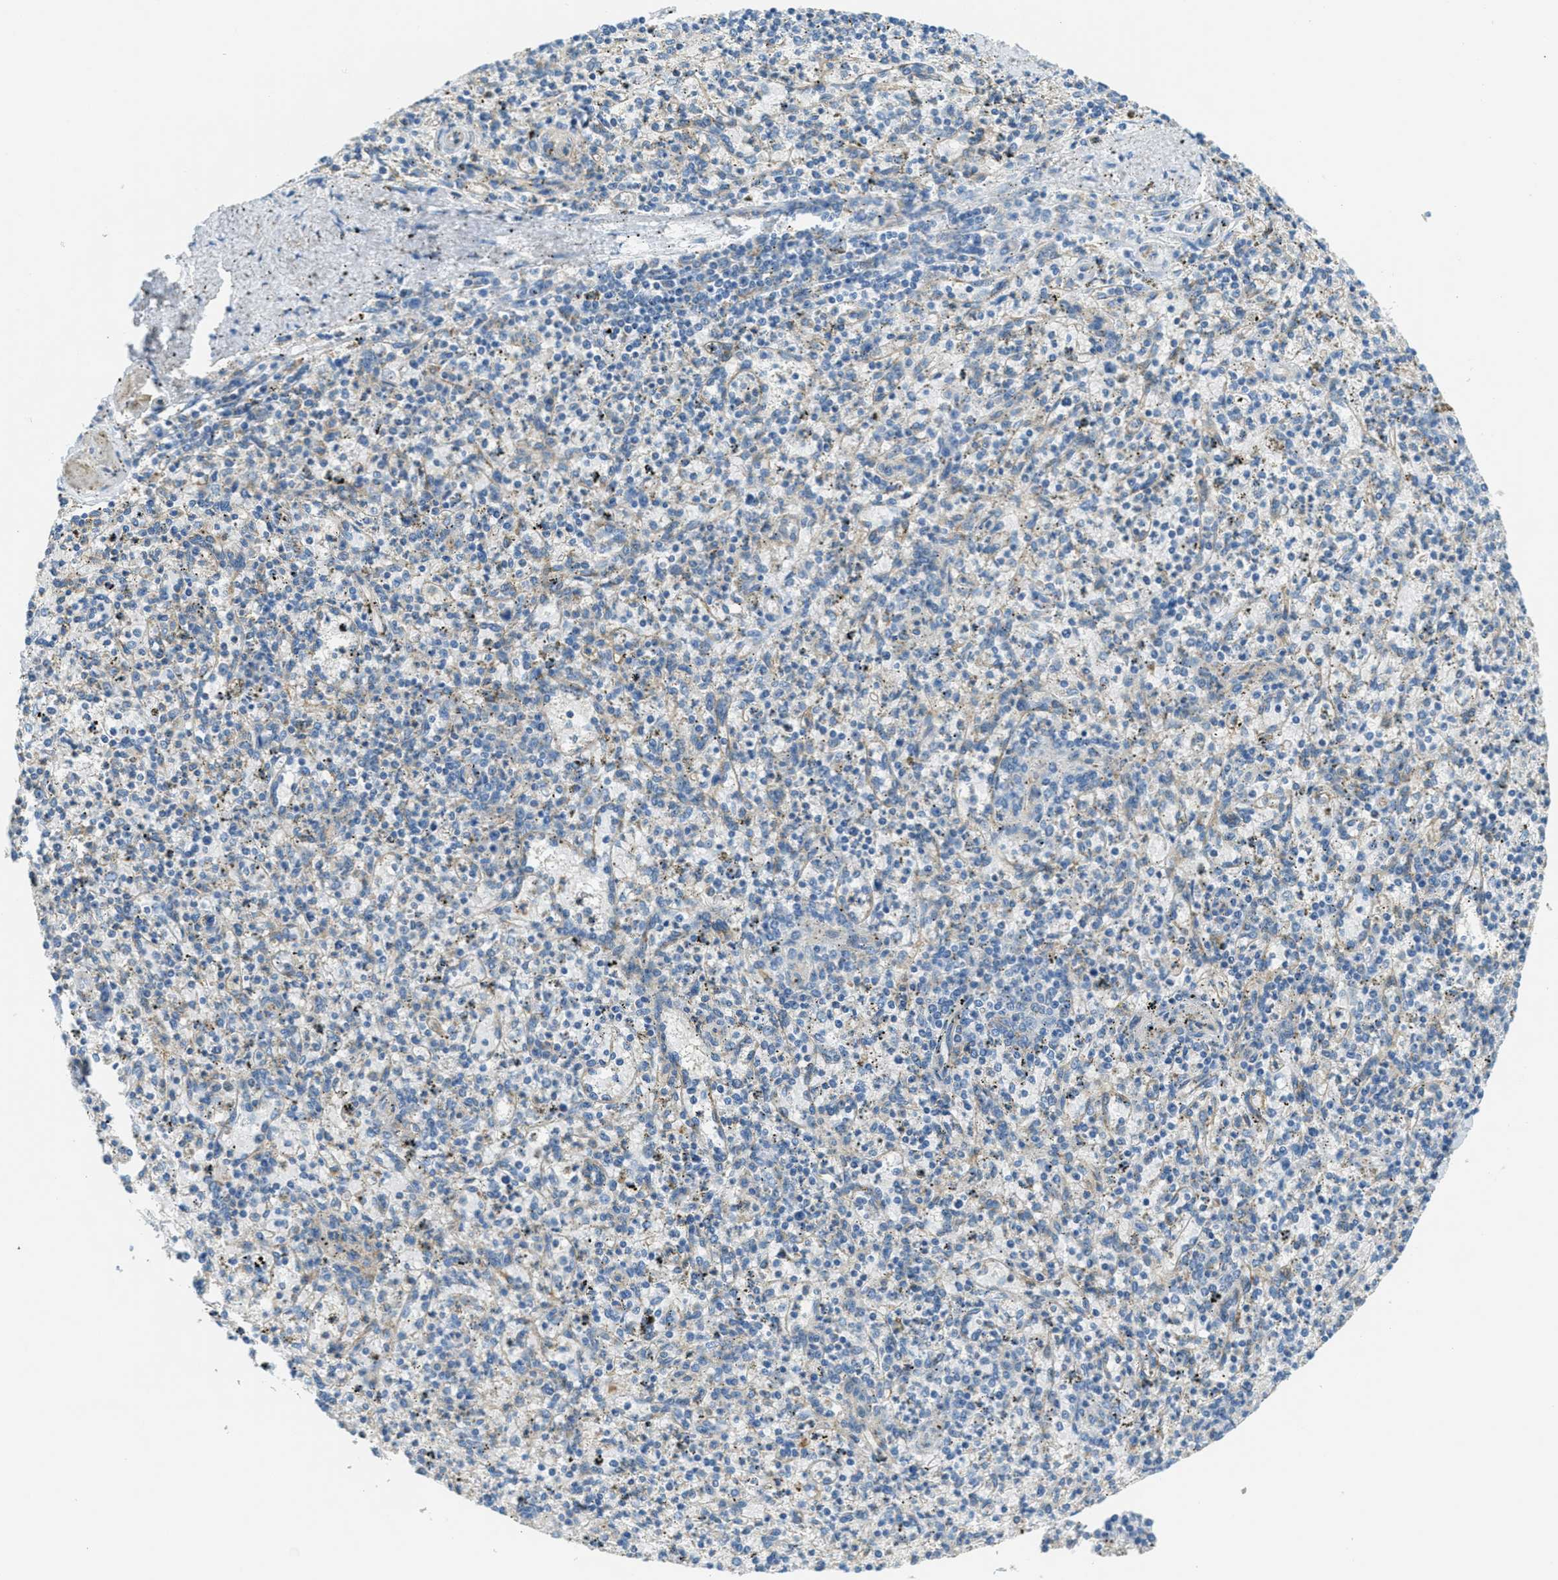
{"staining": {"intensity": "moderate", "quantity": "25%-75%", "location": "cytoplasmic/membranous"}, "tissue": "spleen", "cell_type": "Cells in red pulp", "image_type": "normal", "snomed": [{"axis": "morphology", "description": "Normal tissue, NOS"}, {"axis": "topography", "description": "Spleen"}], "caption": "IHC (DAB (3,3'-diaminobenzidine)) staining of normal human spleen reveals moderate cytoplasmic/membranous protein positivity in approximately 25%-75% of cells in red pulp.", "gene": "AP2B1", "patient": {"sex": "male", "age": 72}}